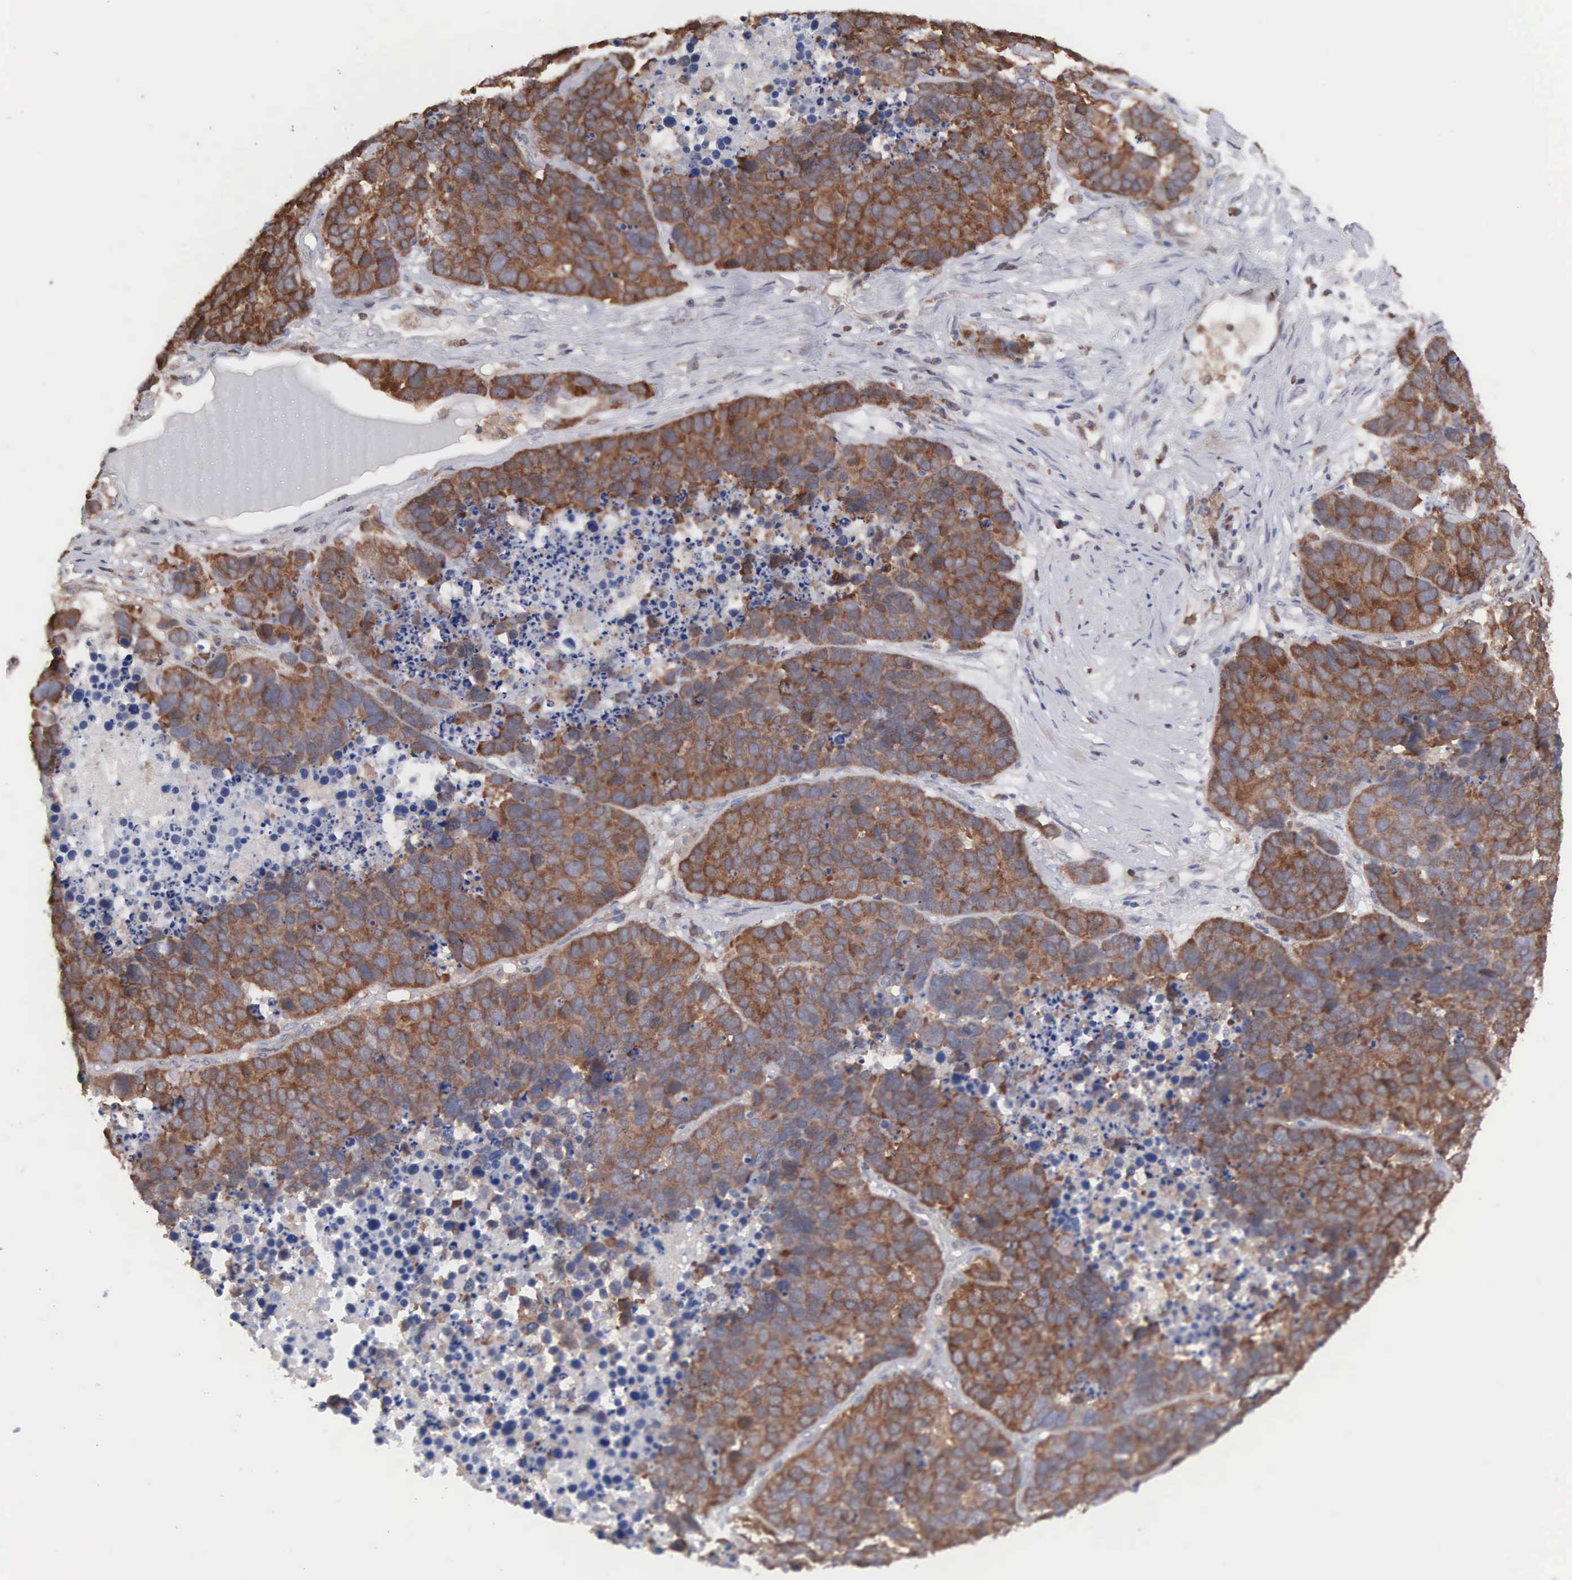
{"staining": {"intensity": "moderate", "quantity": ">75%", "location": "cytoplasmic/membranous"}, "tissue": "lung cancer", "cell_type": "Tumor cells", "image_type": "cancer", "snomed": [{"axis": "morphology", "description": "Carcinoid, malignant, NOS"}, {"axis": "topography", "description": "Lung"}], "caption": "Lung carcinoid (malignant) stained with DAB (3,3'-diaminobenzidine) immunohistochemistry (IHC) exhibits medium levels of moderate cytoplasmic/membranous expression in approximately >75% of tumor cells. (brown staining indicates protein expression, while blue staining denotes nuclei).", "gene": "MTHFD1", "patient": {"sex": "male", "age": 60}}